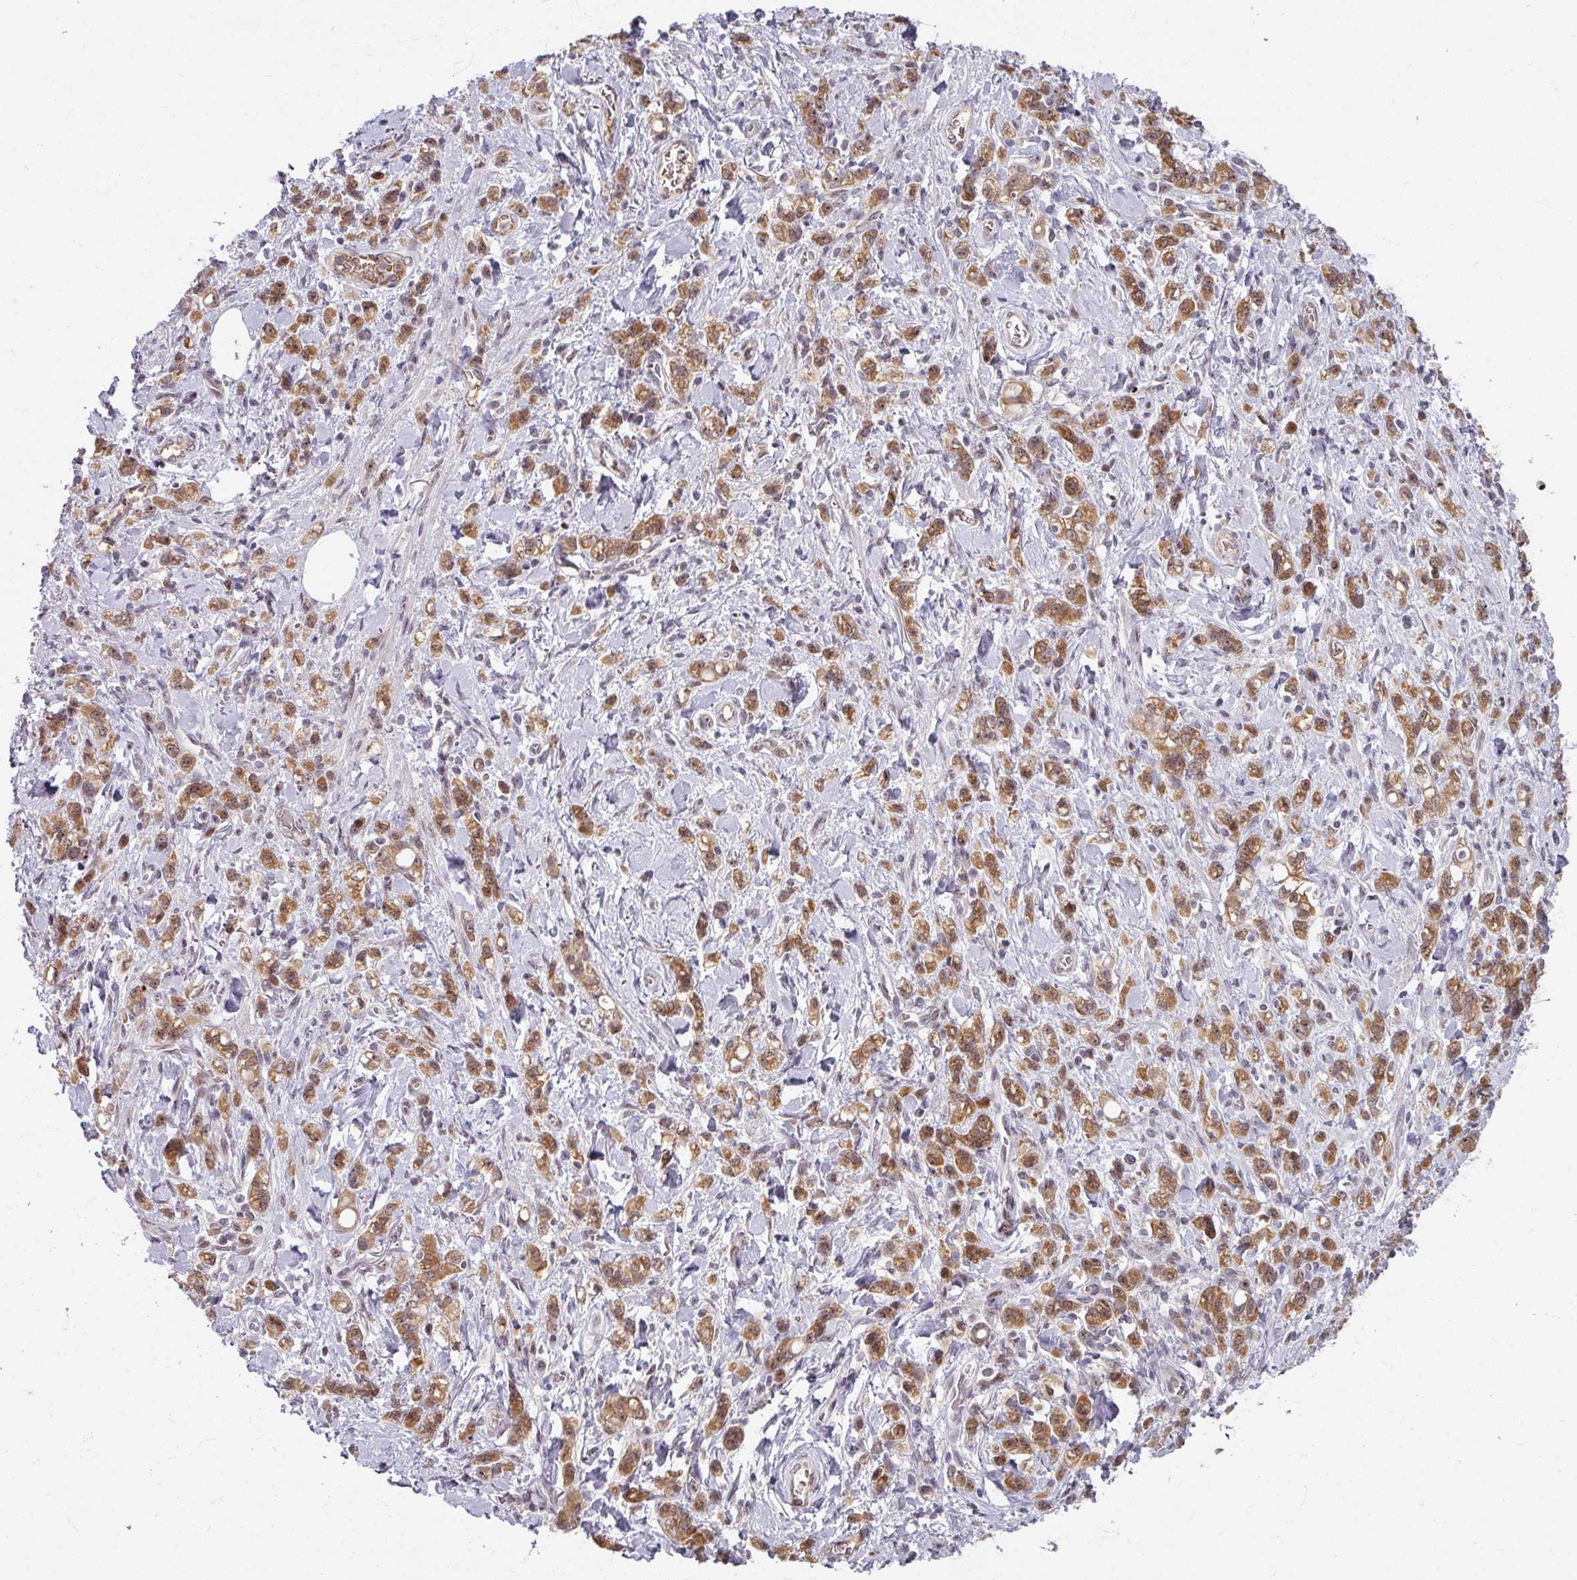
{"staining": {"intensity": "moderate", "quantity": ">75%", "location": "cytoplasmic/membranous,nuclear"}, "tissue": "stomach cancer", "cell_type": "Tumor cells", "image_type": "cancer", "snomed": [{"axis": "morphology", "description": "Adenocarcinoma, NOS"}, {"axis": "topography", "description": "Stomach"}], "caption": "The micrograph shows immunohistochemical staining of stomach adenocarcinoma. There is moderate cytoplasmic/membranous and nuclear staining is appreciated in about >75% of tumor cells.", "gene": "KLC3", "patient": {"sex": "male", "age": 77}}